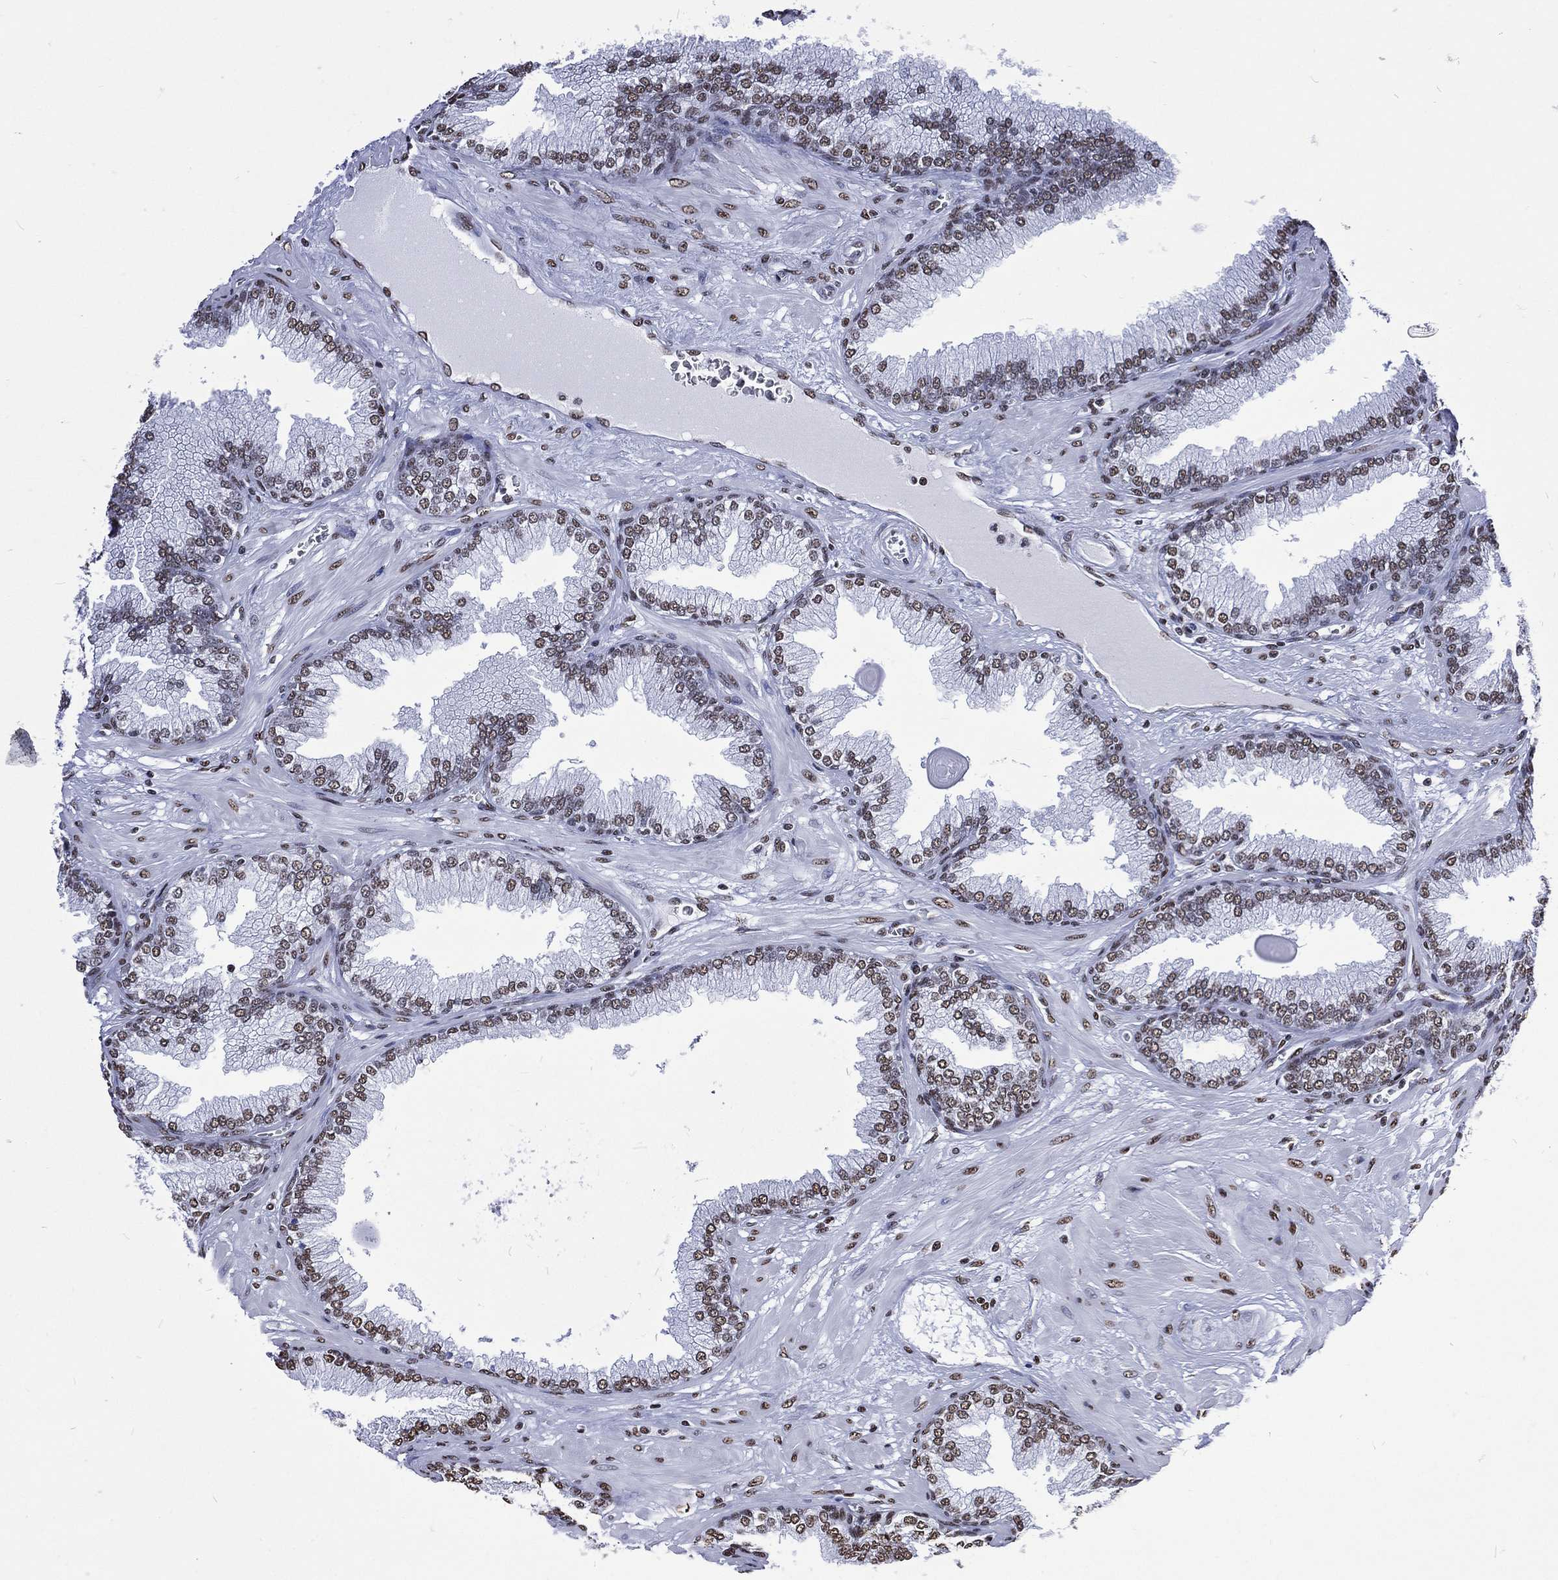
{"staining": {"intensity": "weak", "quantity": ">75%", "location": "nuclear"}, "tissue": "prostate cancer", "cell_type": "Tumor cells", "image_type": "cancer", "snomed": [{"axis": "morphology", "description": "Adenocarcinoma, Low grade"}, {"axis": "topography", "description": "Prostate"}], "caption": "Immunohistochemistry (IHC) histopathology image of adenocarcinoma (low-grade) (prostate) stained for a protein (brown), which displays low levels of weak nuclear staining in approximately >75% of tumor cells.", "gene": "RETREG2", "patient": {"sex": "male", "age": 69}}